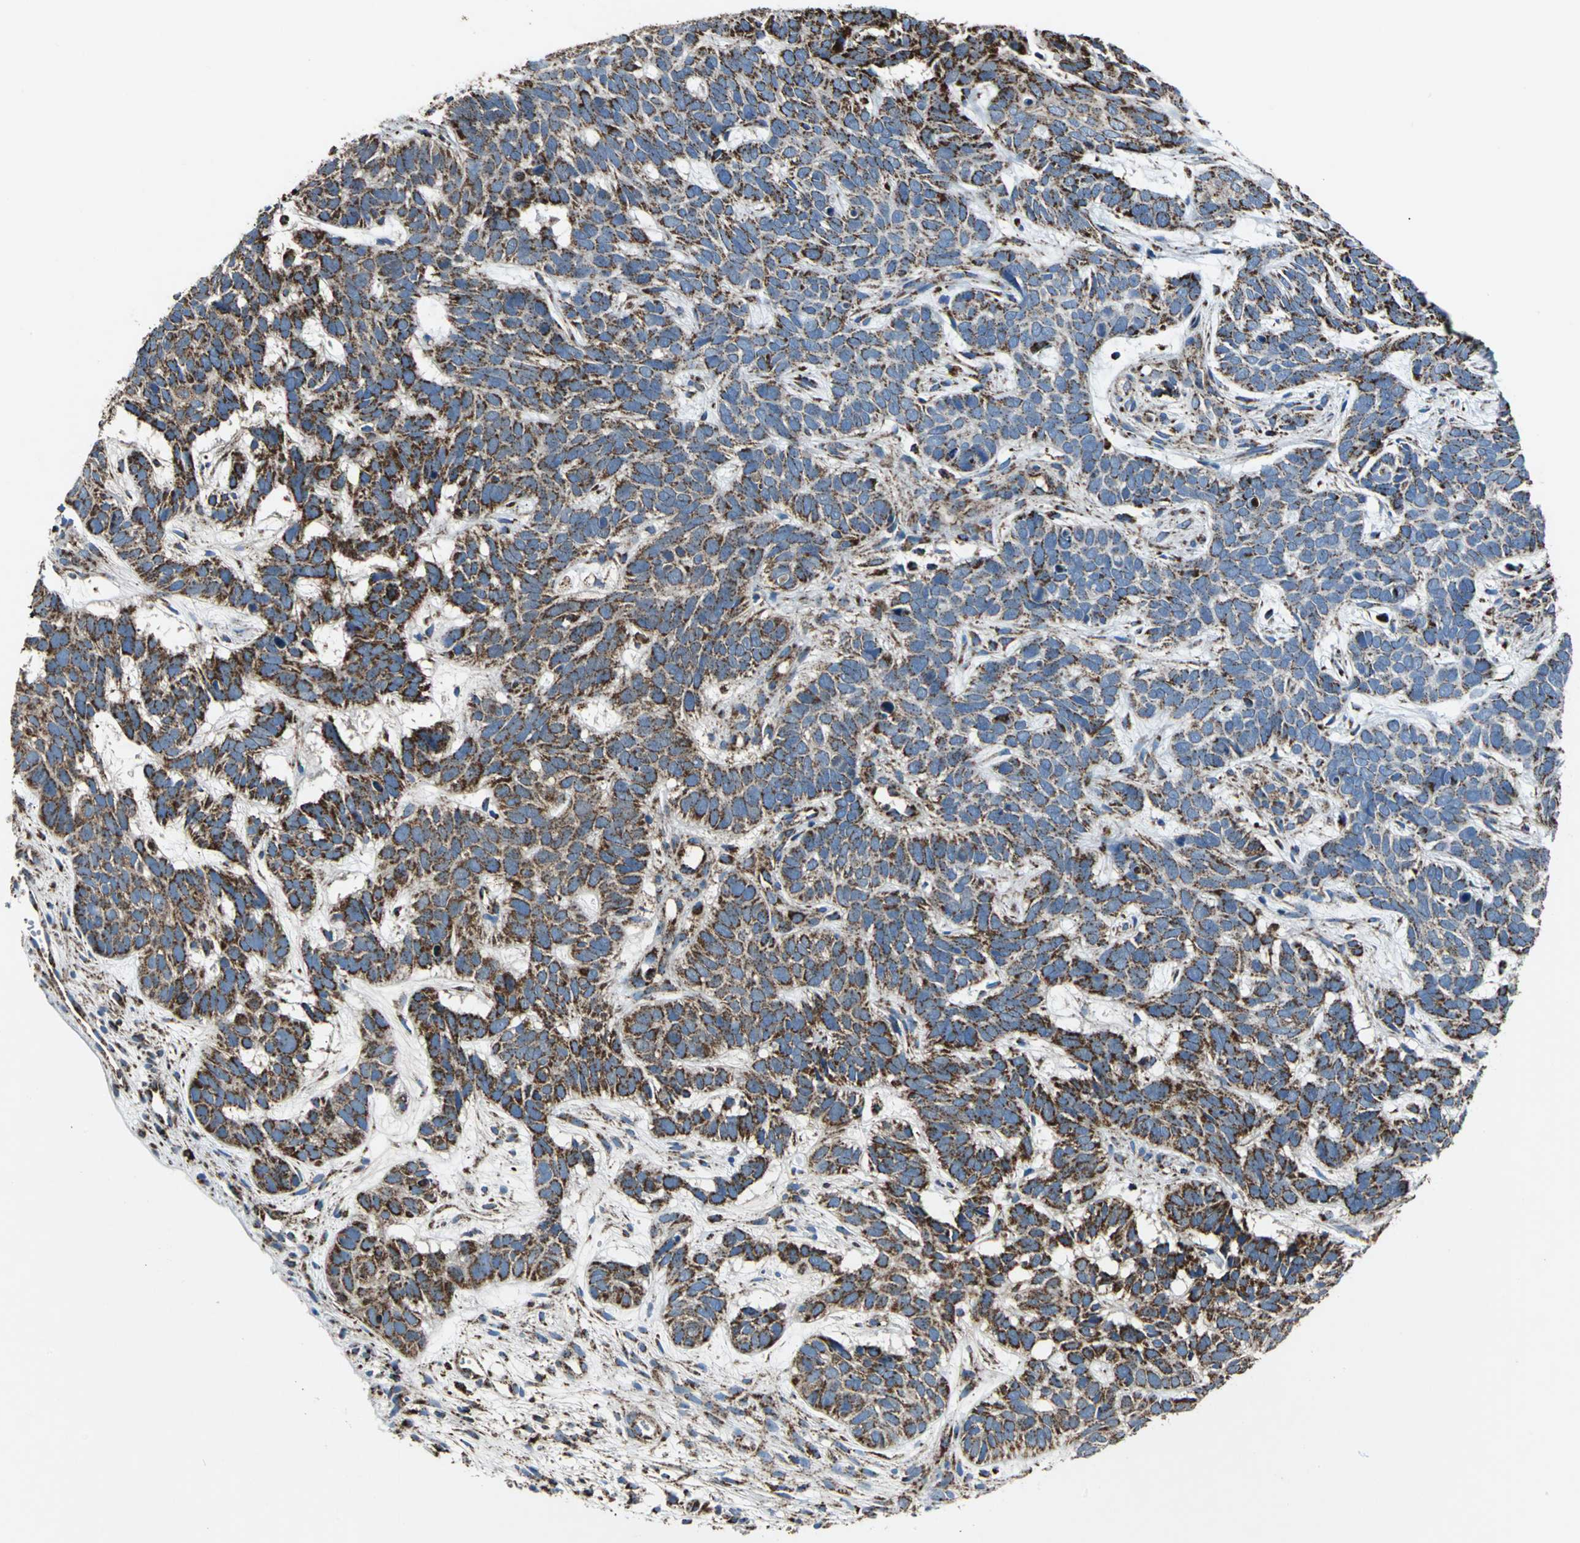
{"staining": {"intensity": "strong", "quantity": ">75%", "location": "cytoplasmic/membranous"}, "tissue": "skin cancer", "cell_type": "Tumor cells", "image_type": "cancer", "snomed": [{"axis": "morphology", "description": "Basal cell carcinoma"}, {"axis": "topography", "description": "Skin"}], "caption": "Tumor cells exhibit high levels of strong cytoplasmic/membranous positivity in about >75% of cells in human skin cancer (basal cell carcinoma).", "gene": "ECH1", "patient": {"sex": "male", "age": 87}}